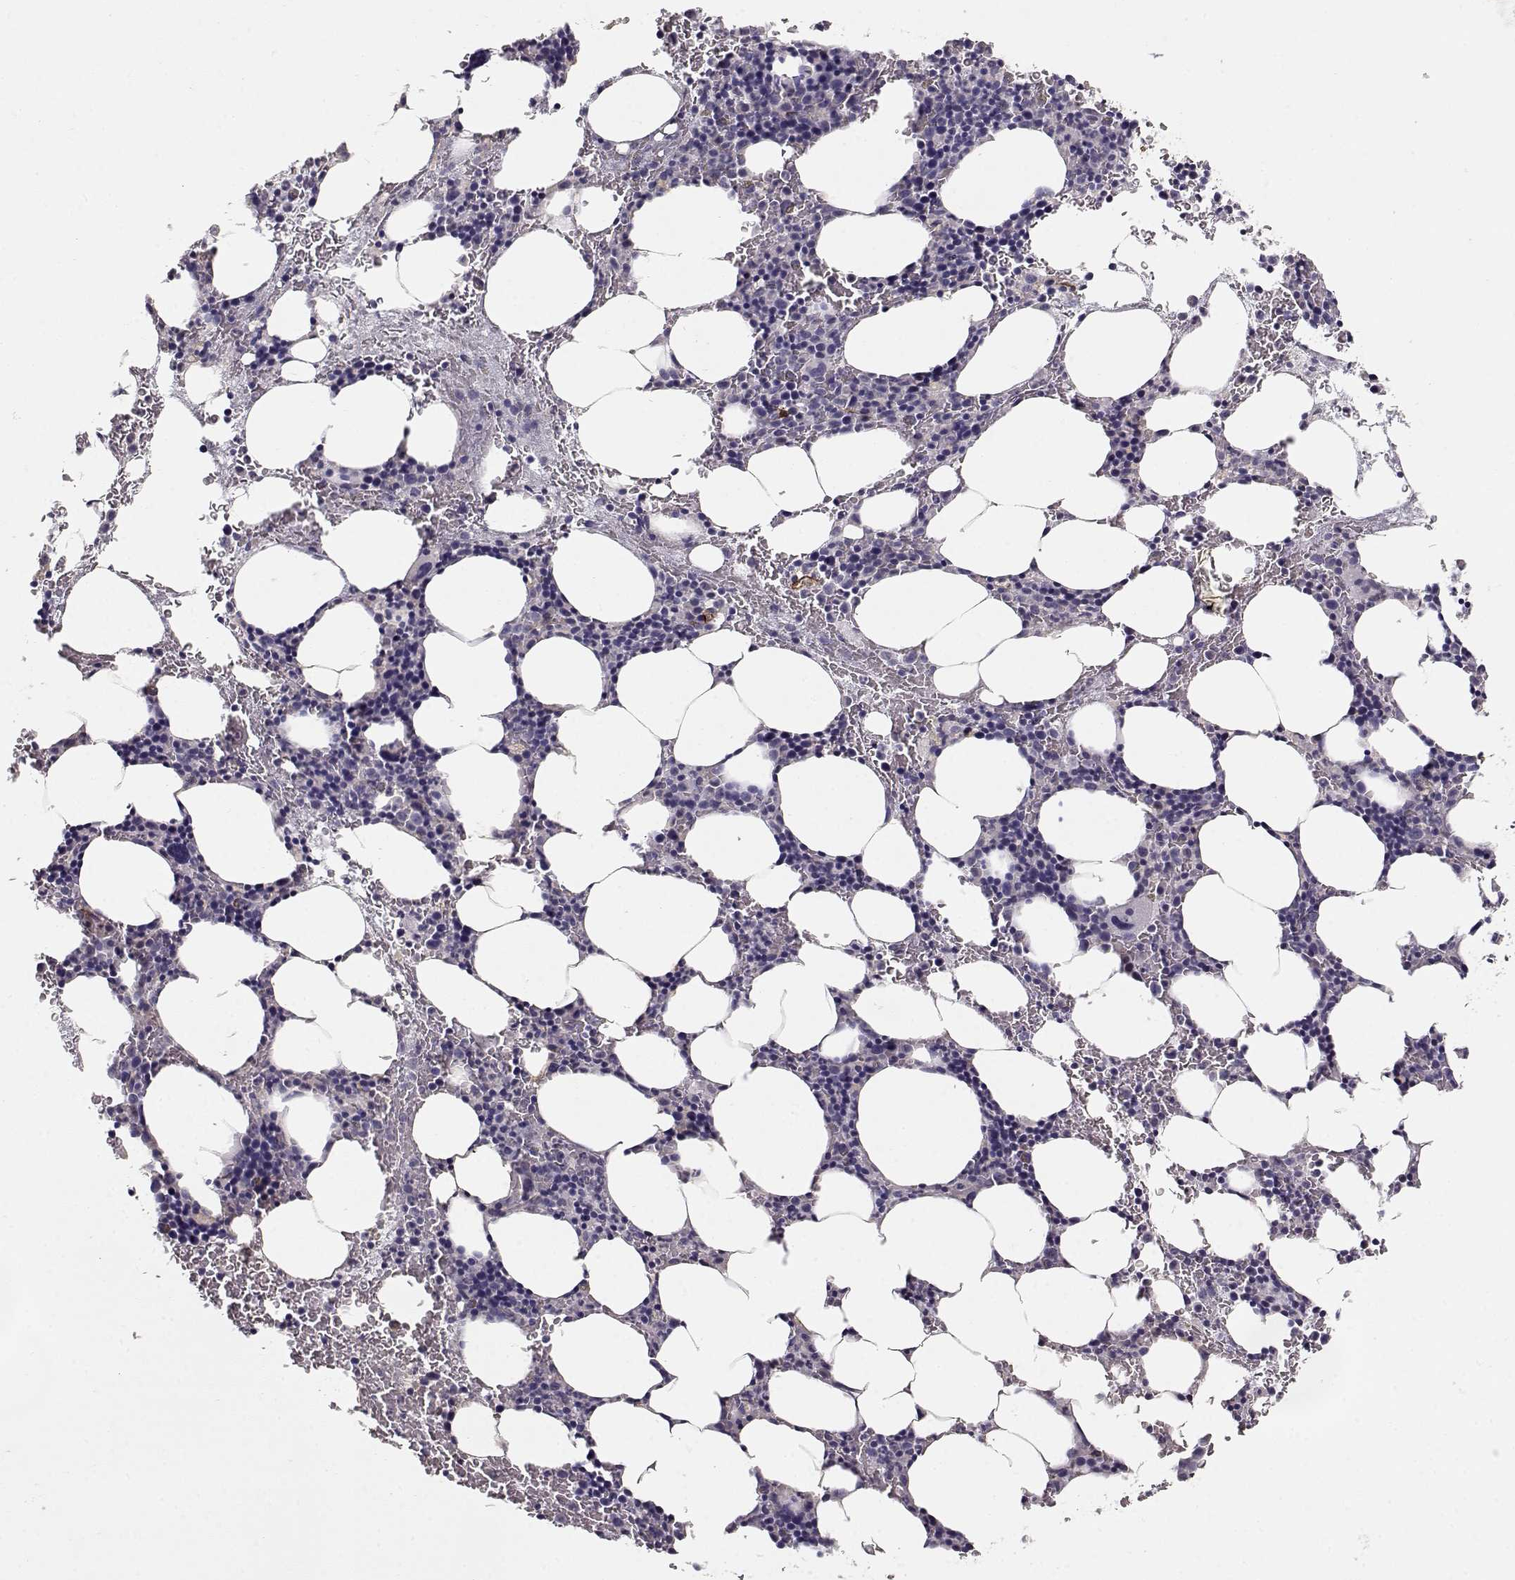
{"staining": {"intensity": "negative", "quantity": "none", "location": "none"}, "tissue": "bone marrow", "cell_type": "Hematopoietic cells", "image_type": "normal", "snomed": [{"axis": "morphology", "description": "Normal tissue, NOS"}, {"axis": "topography", "description": "Bone marrow"}], "caption": "Image shows no significant protein positivity in hematopoietic cells of benign bone marrow. (DAB IHC with hematoxylin counter stain).", "gene": "LAMA5", "patient": {"sex": "male", "age": 77}}